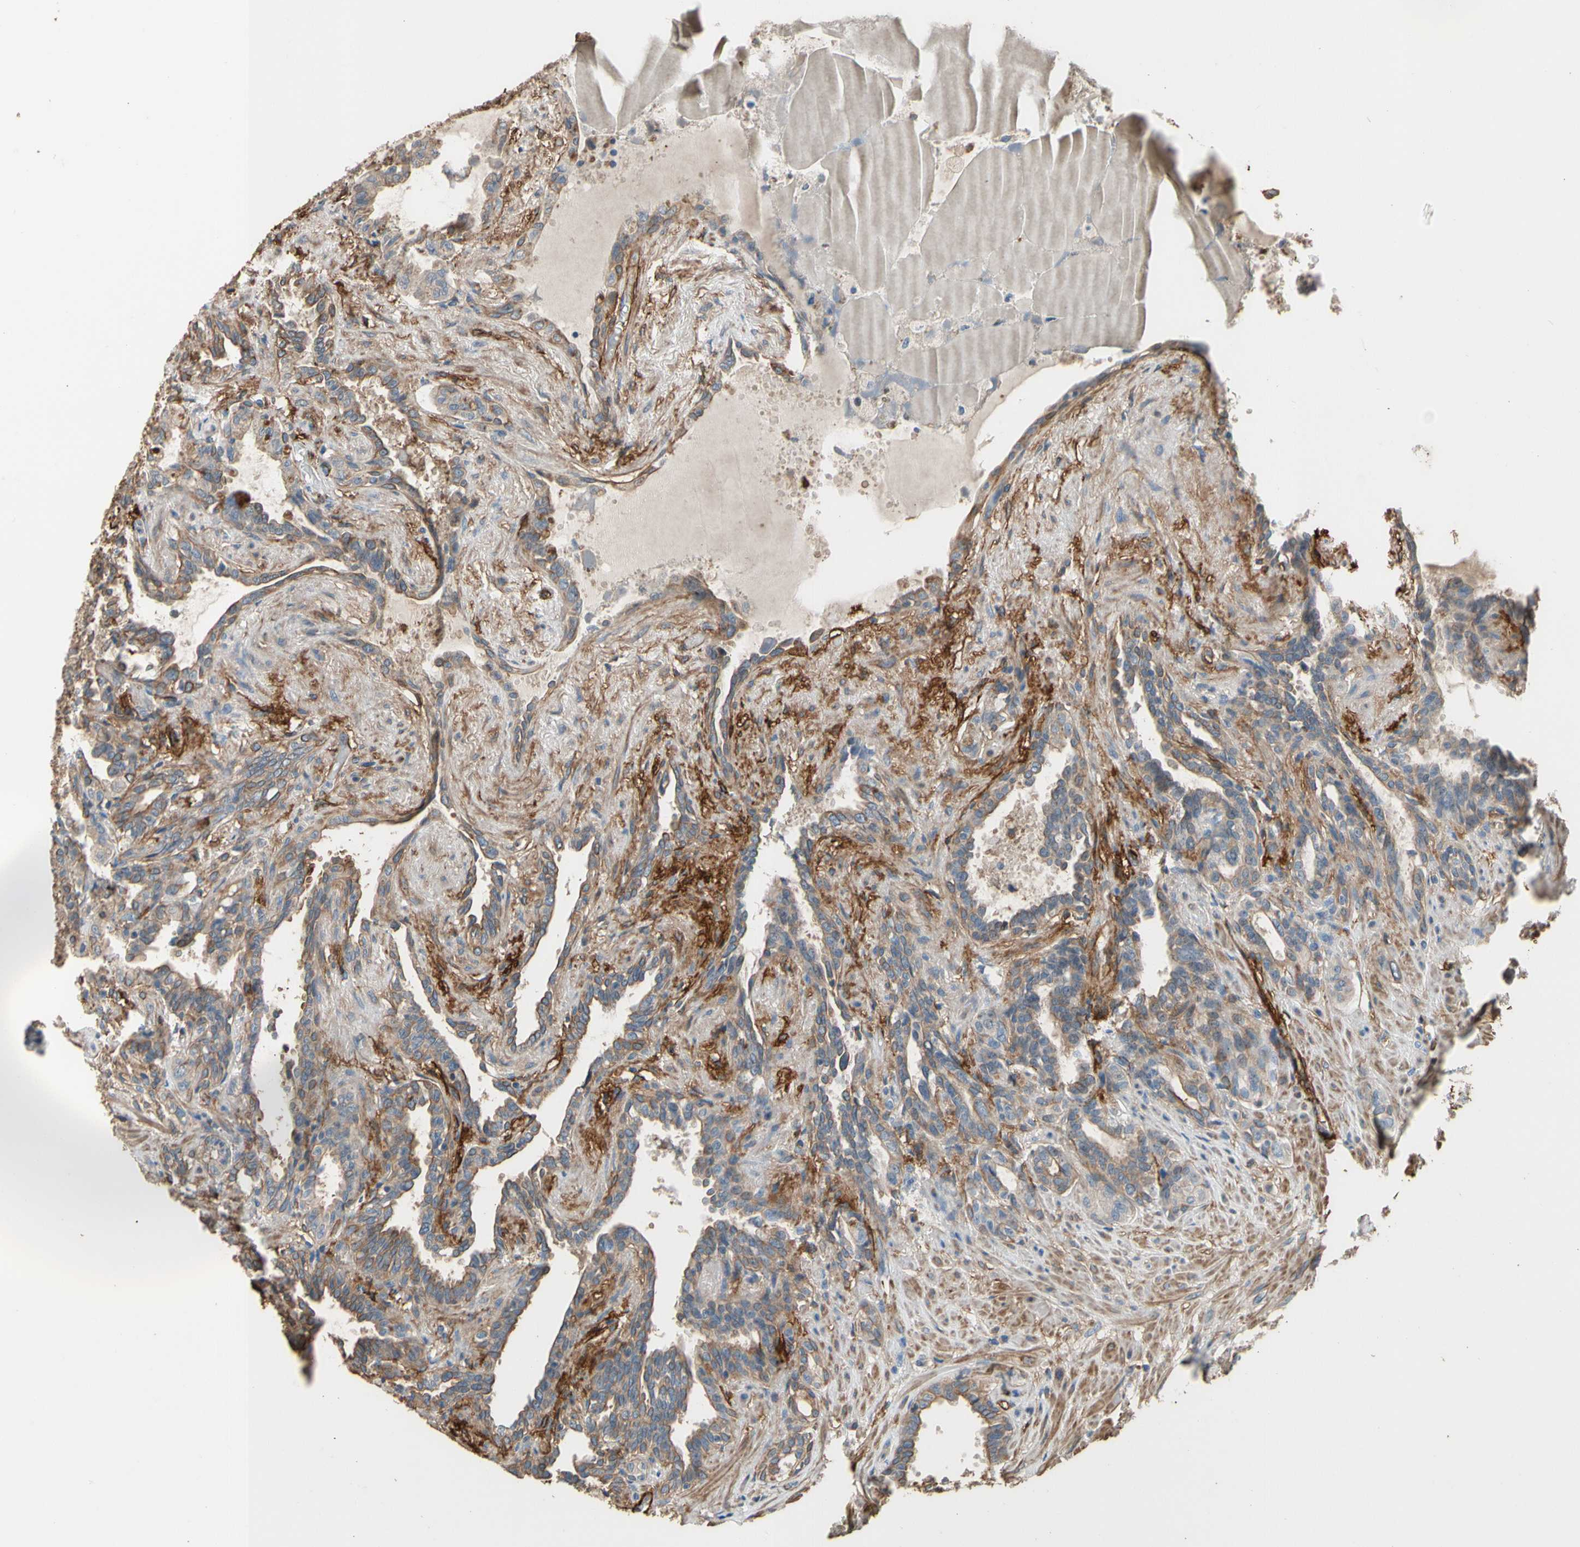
{"staining": {"intensity": "moderate", "quantity": "25%-75%", "location": "cytoplasmic/membranous"}, "tissue": "seminal vesicle", "cell_type": "Glandular cells", "image_type": "normal", "snomed": [{"axis": "morphology", "description": "Normal tissue, NOS"}, {"axis": "topography", "description": "Seminal veicle"}], "caption": "Moderate cytoplasmic/membranous expression is present in approximately 25%-75% of glandular cells in unremarkable seminal vesicle.", "gene": "SUSD2", "patient": {"sex": "male", "age": 61}}